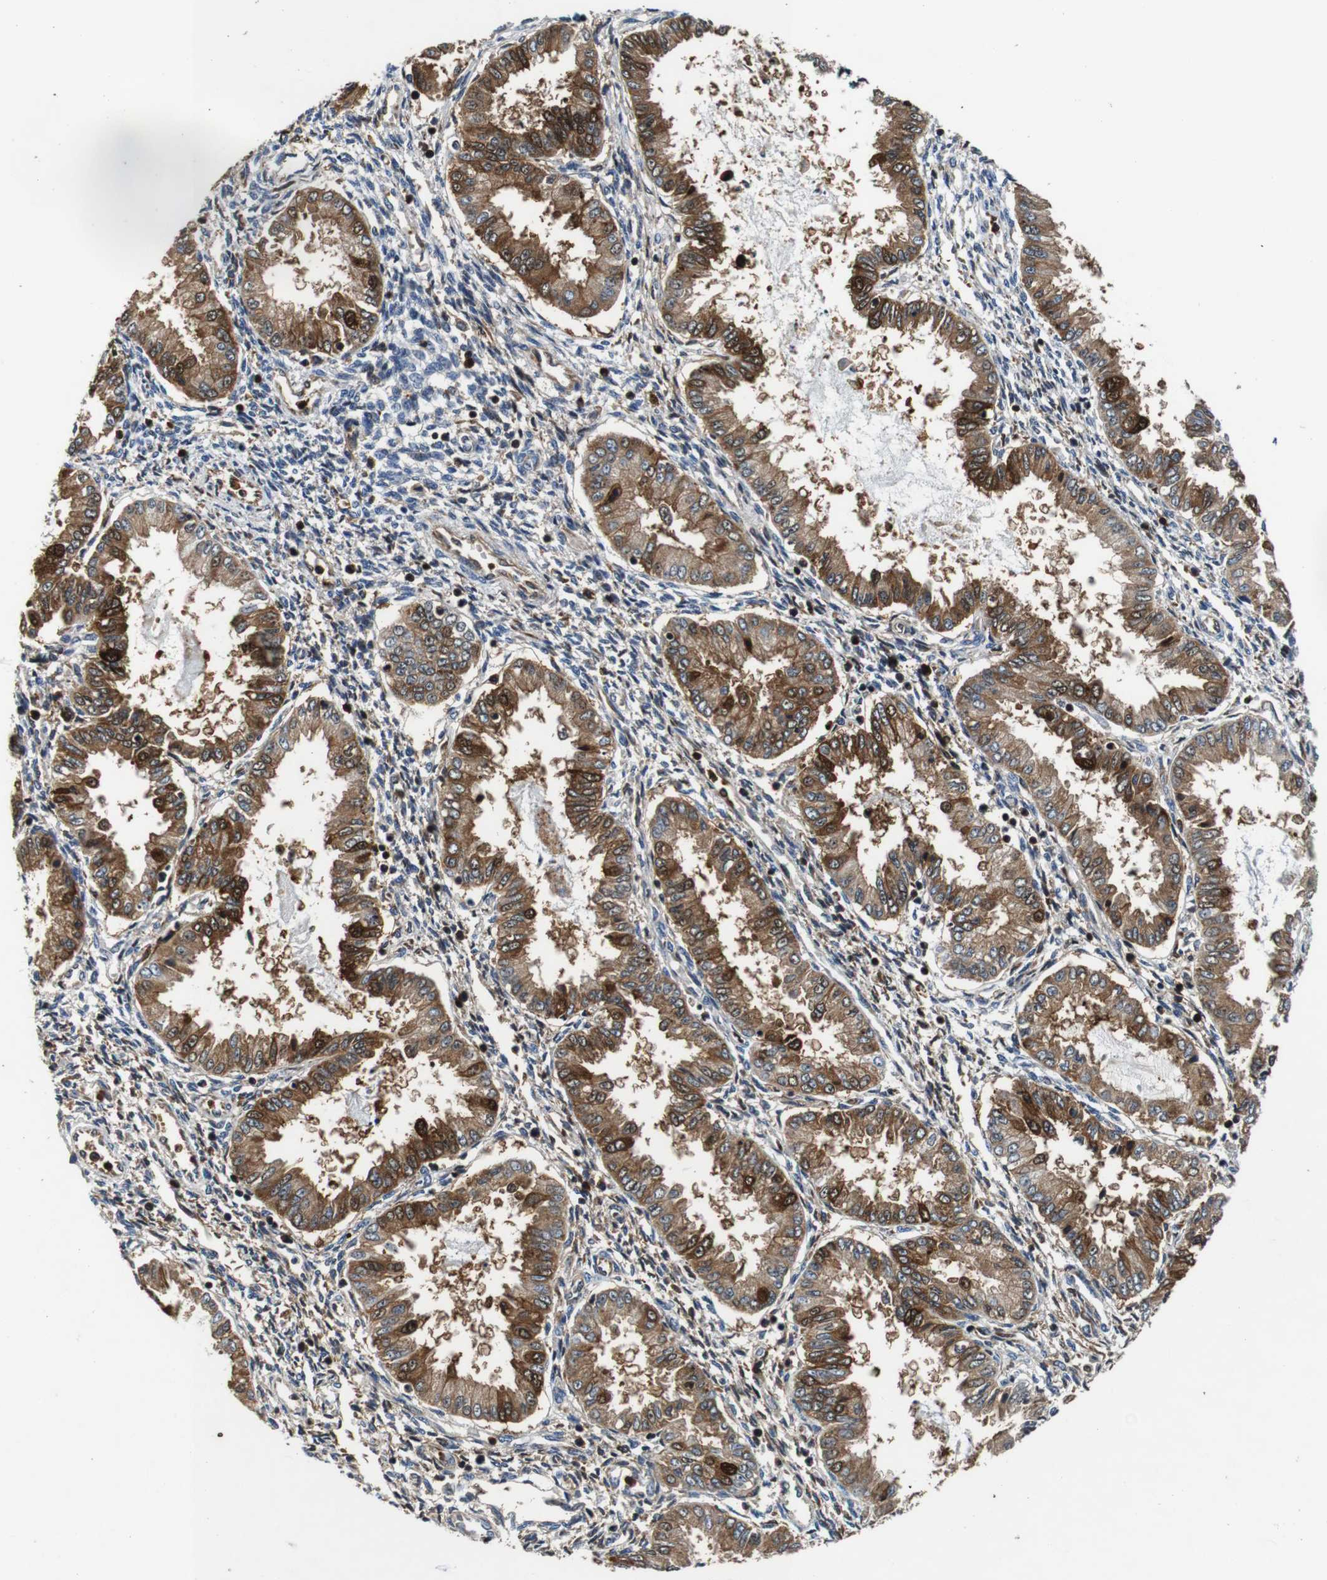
{"staining": {"intensity": "weak", "quantity": "<25%", "location": "cytoplasmic/membranous"}, "tissue": "endometrium", "cell_type": "Cells in endometrial stroma", "image_type": "normal", "snomed": [{"axis": "morphology", "description": "Normal tissue, NOS"}, {"axis": "topography", "description": "Endometrium"}], "caption": "DAB immunohistochemical staining of benign human endometrium reveals no significant staining in cells in endometrial stroma.", "gene": "ANXA1", "patient": {"sex": "female", "age": 33}}